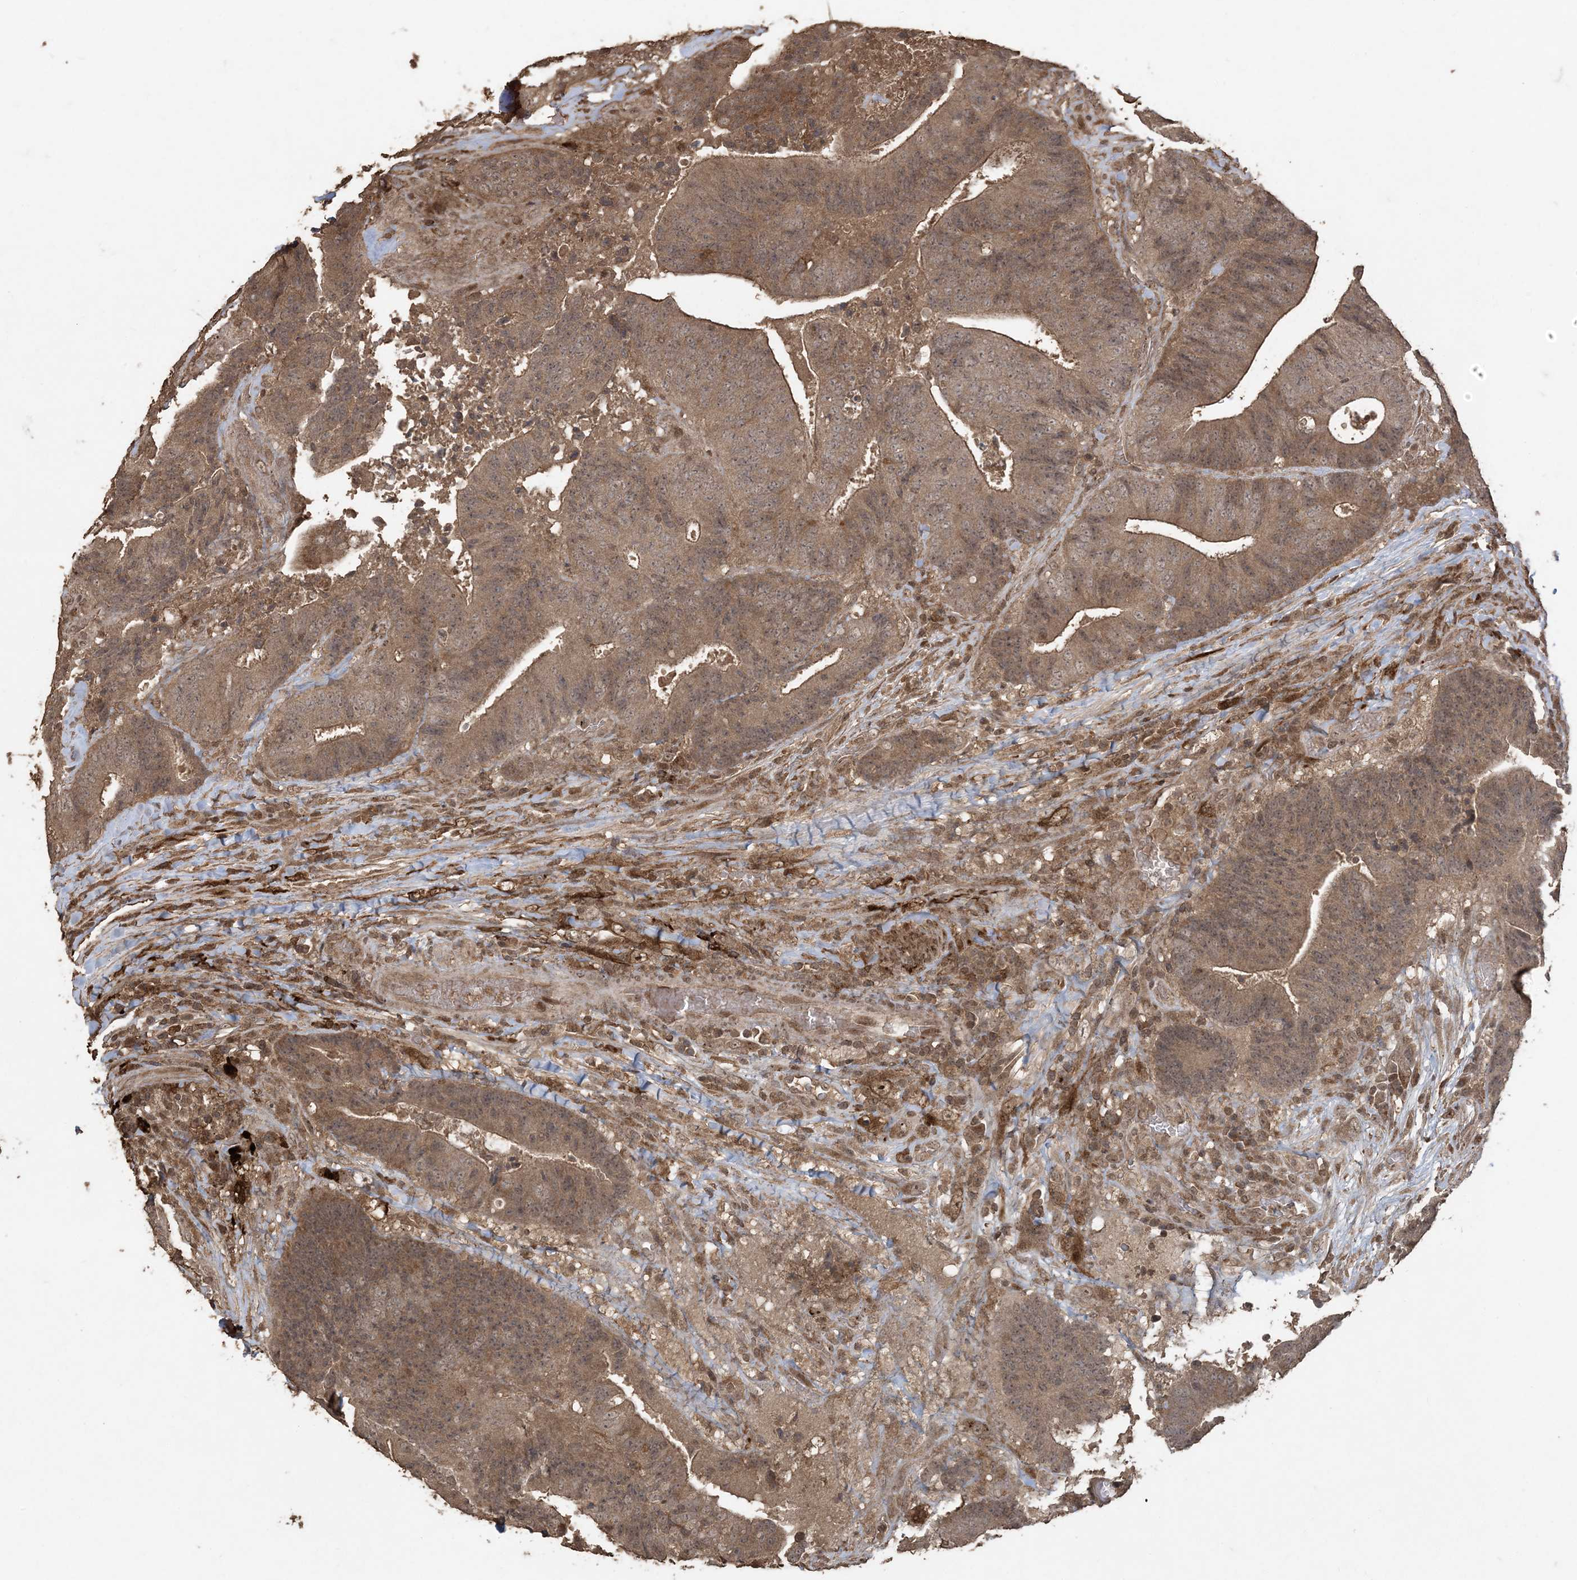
{"staining": {"intensity": "moderate", "quantity": ">75%", "location": "cytoplasmic/membranous"}, "tissue": "colorectal cancer", "cell_type": "Tumor cells", "image_type": "cancer", "snomed": [{"axis": "morphology", "description": "Adenocarcinoma, NOS"}, {"axis": "topography", "description": "Rectum"}], "caption": "DAB immunohistochemical staining of colorectal adenocarcinoma exhibits moderate cytoplasmic/membranous protein staining in about >75% of tumor cells.", "gene": "EFCAB8", "patient": {"sex": "male", "age": 72}}